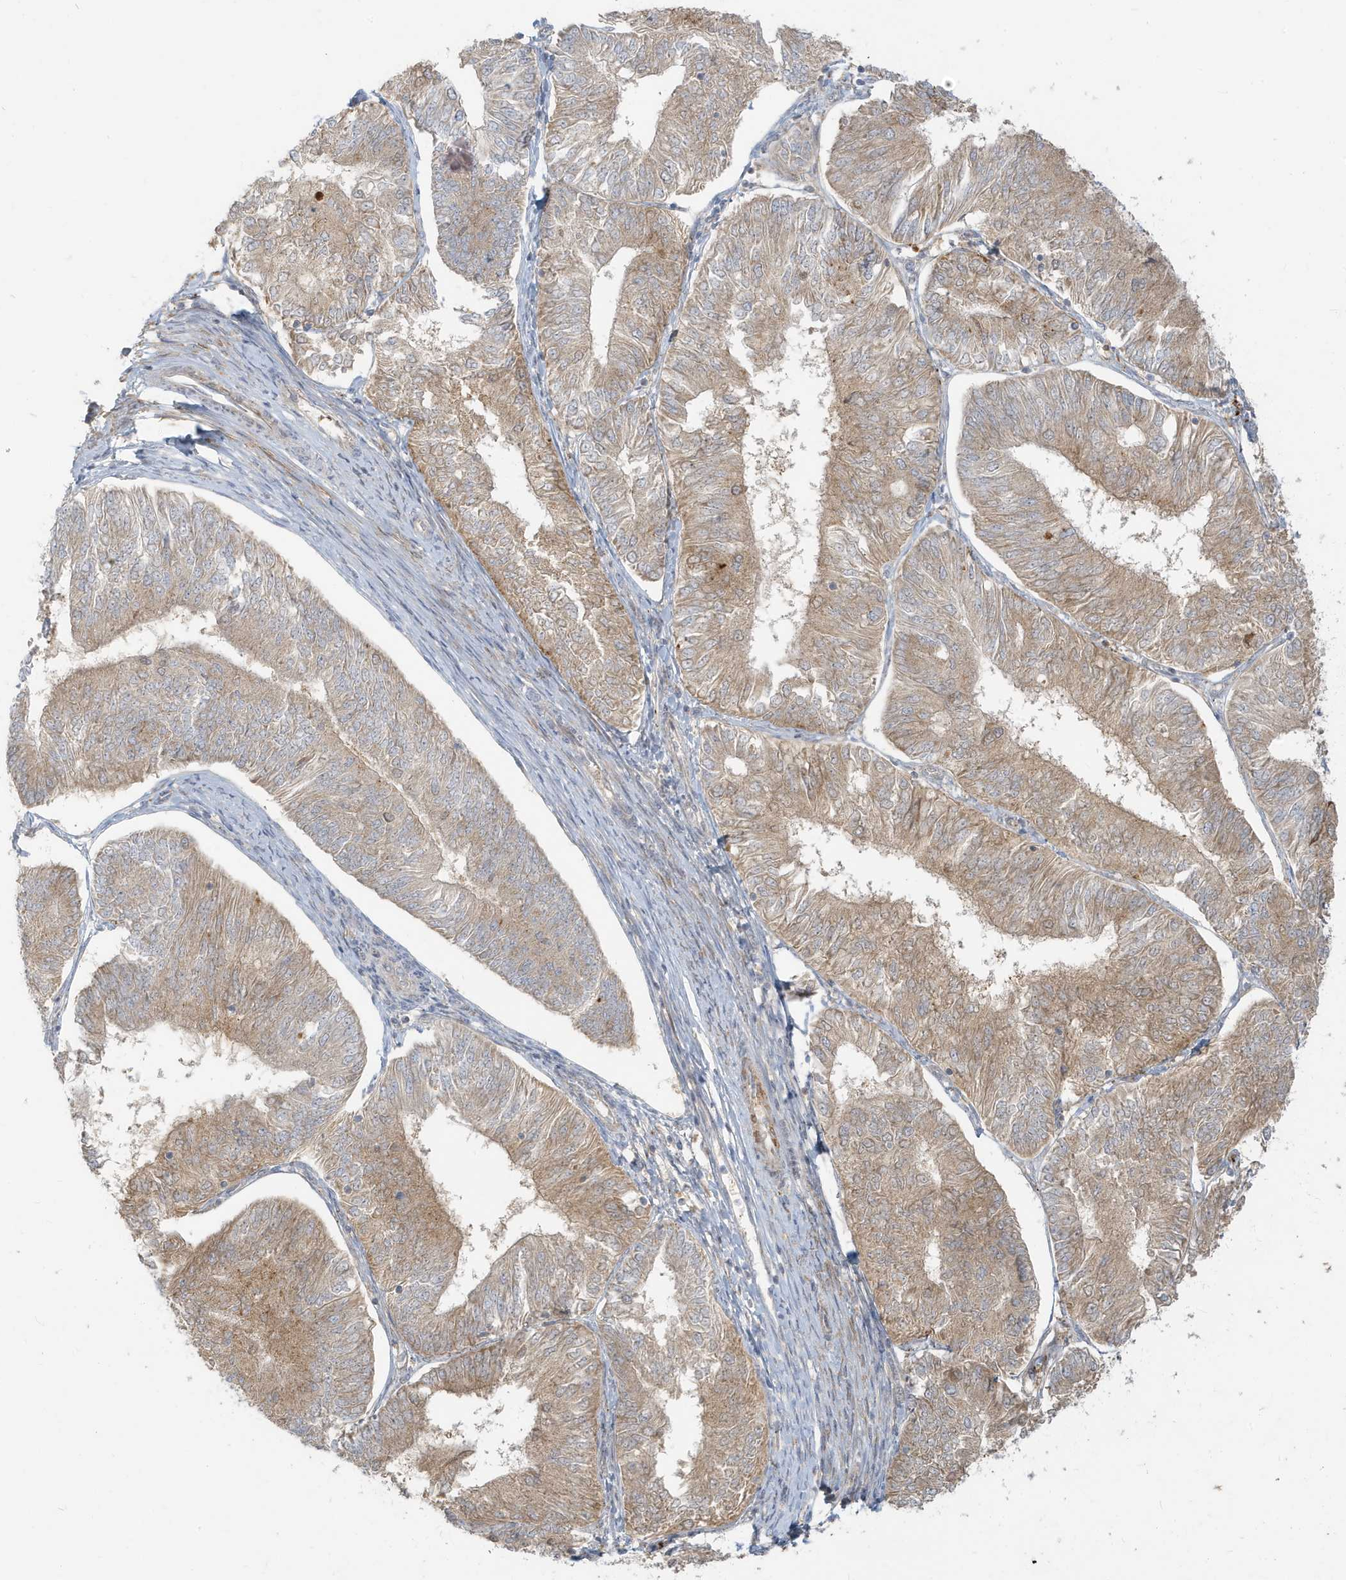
{"staining": {"intensity": "moderate", "quantity": ">75%", "location": "cytoplasmic/membranous"}, "tissue": "endometrial cancer", "cell_type": "Tumor cells", "image_type": "cancer", "snomed": [{"axis": "morphology", "description": "Adenocarcinoma, NOS"}, {"axis": "topography", "description": "Endometrium"}], "caption": "The immunohistochemical stain shows moderate cytoplasmic/membranous staining in tumor cells of endometrial adenocarcinoma tissue.", "gene": "MCOLN1", "patient": {"sex": "female", "age": 58}}